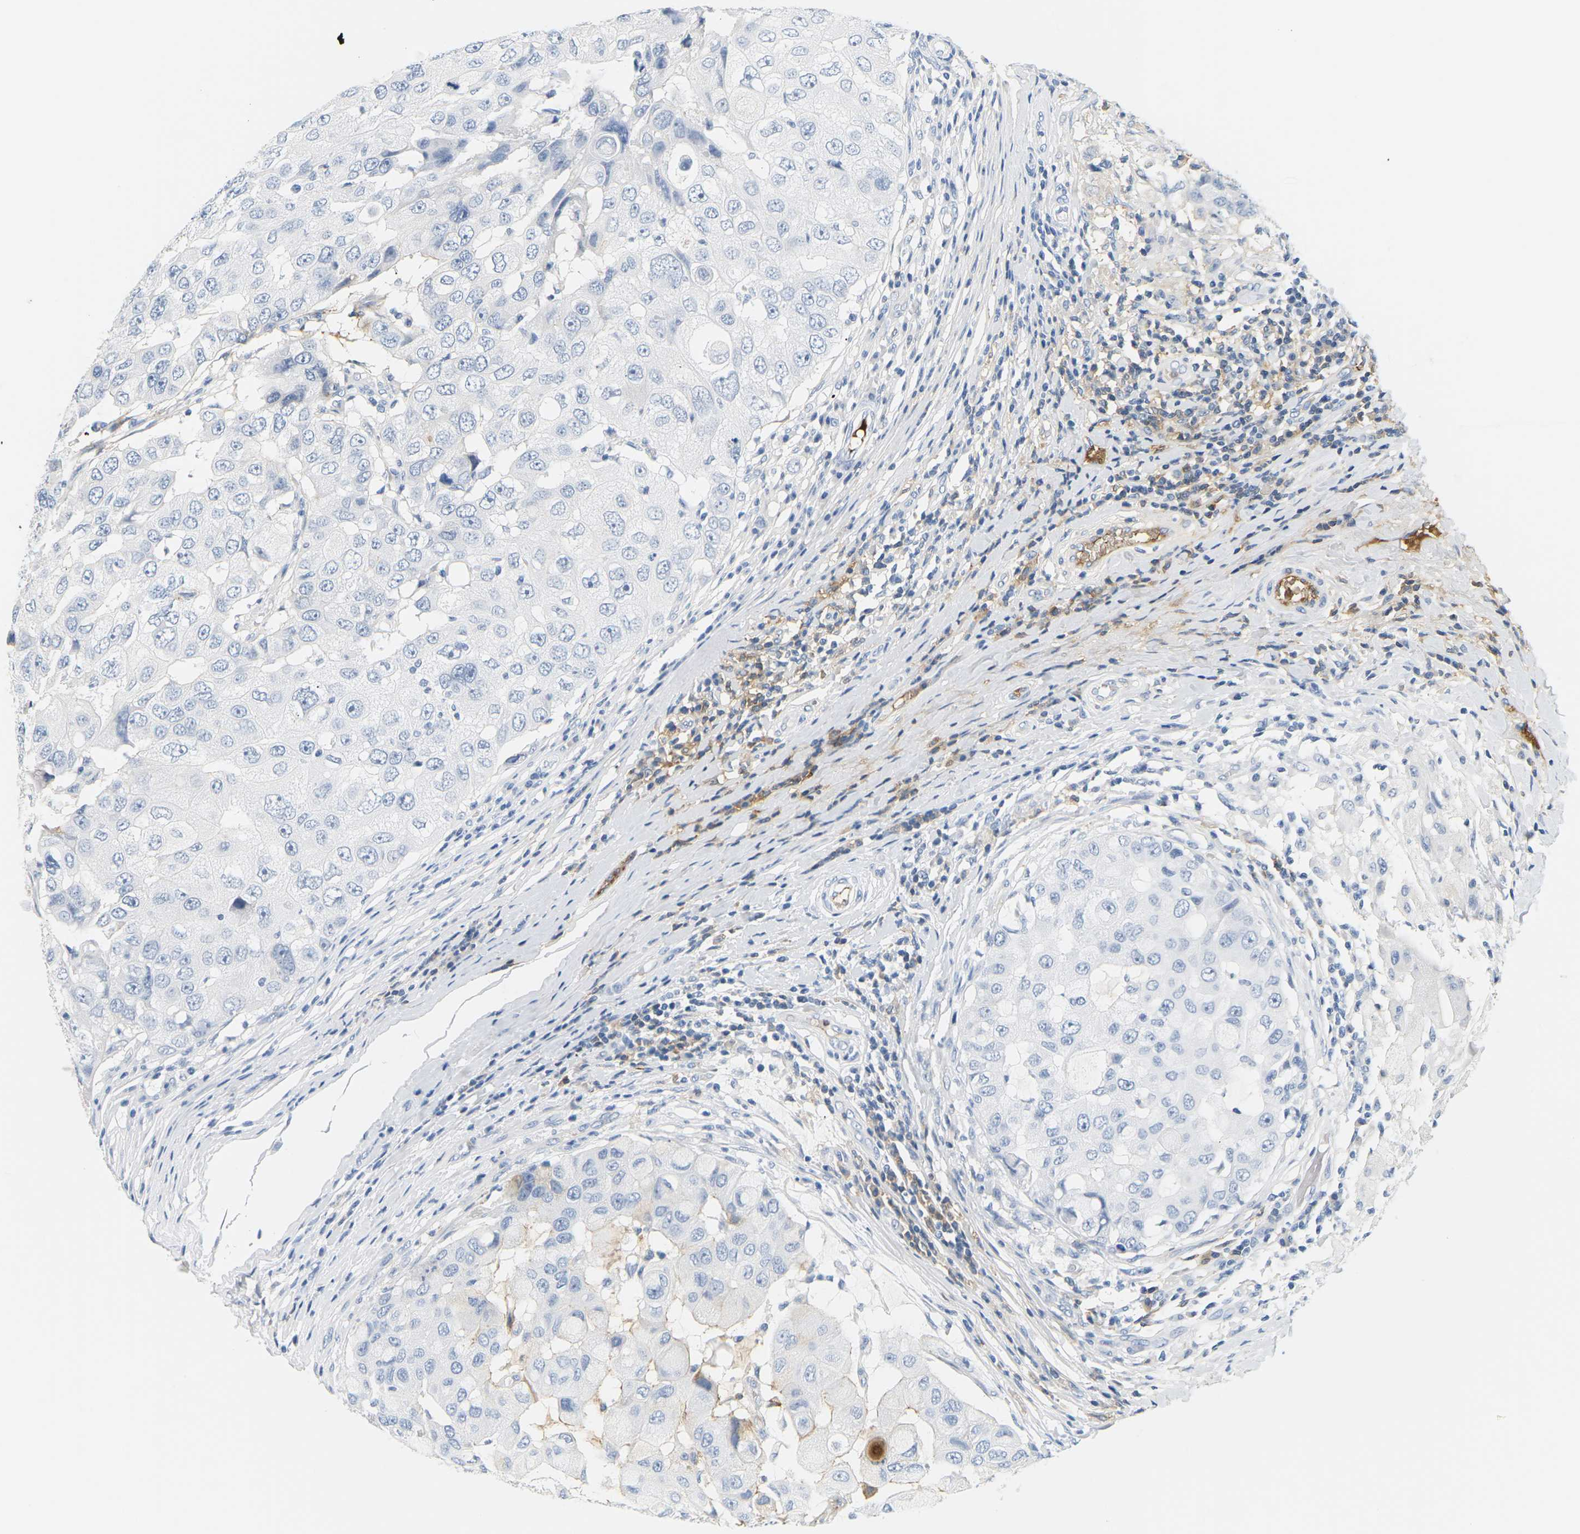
{"staining": {"intensity": "negative", "quantity": "none", "location": "none"}, "tissue": "breast cancer", "cell_type": "Tumor cells", "image_type": "cancer", "snomed": [{"axis": "morphology", "description": "Duct carcinoma"}, {"axis": "topography", "description": "Breast"}], "caption": "The immunohistochemistry (IHC) photomicrograph has no significant positivity in tumor cells of breast cancer (infiltrating ductal carcinoma) tissue. (Stains: DAB (3,3'-diaminobenzidine) IHC with hematoxylin counter stain, Microscopy: brightfield microscopy at high magnification).", "gene": "APOB", "patient": {"sex": "female", "age": 27}}